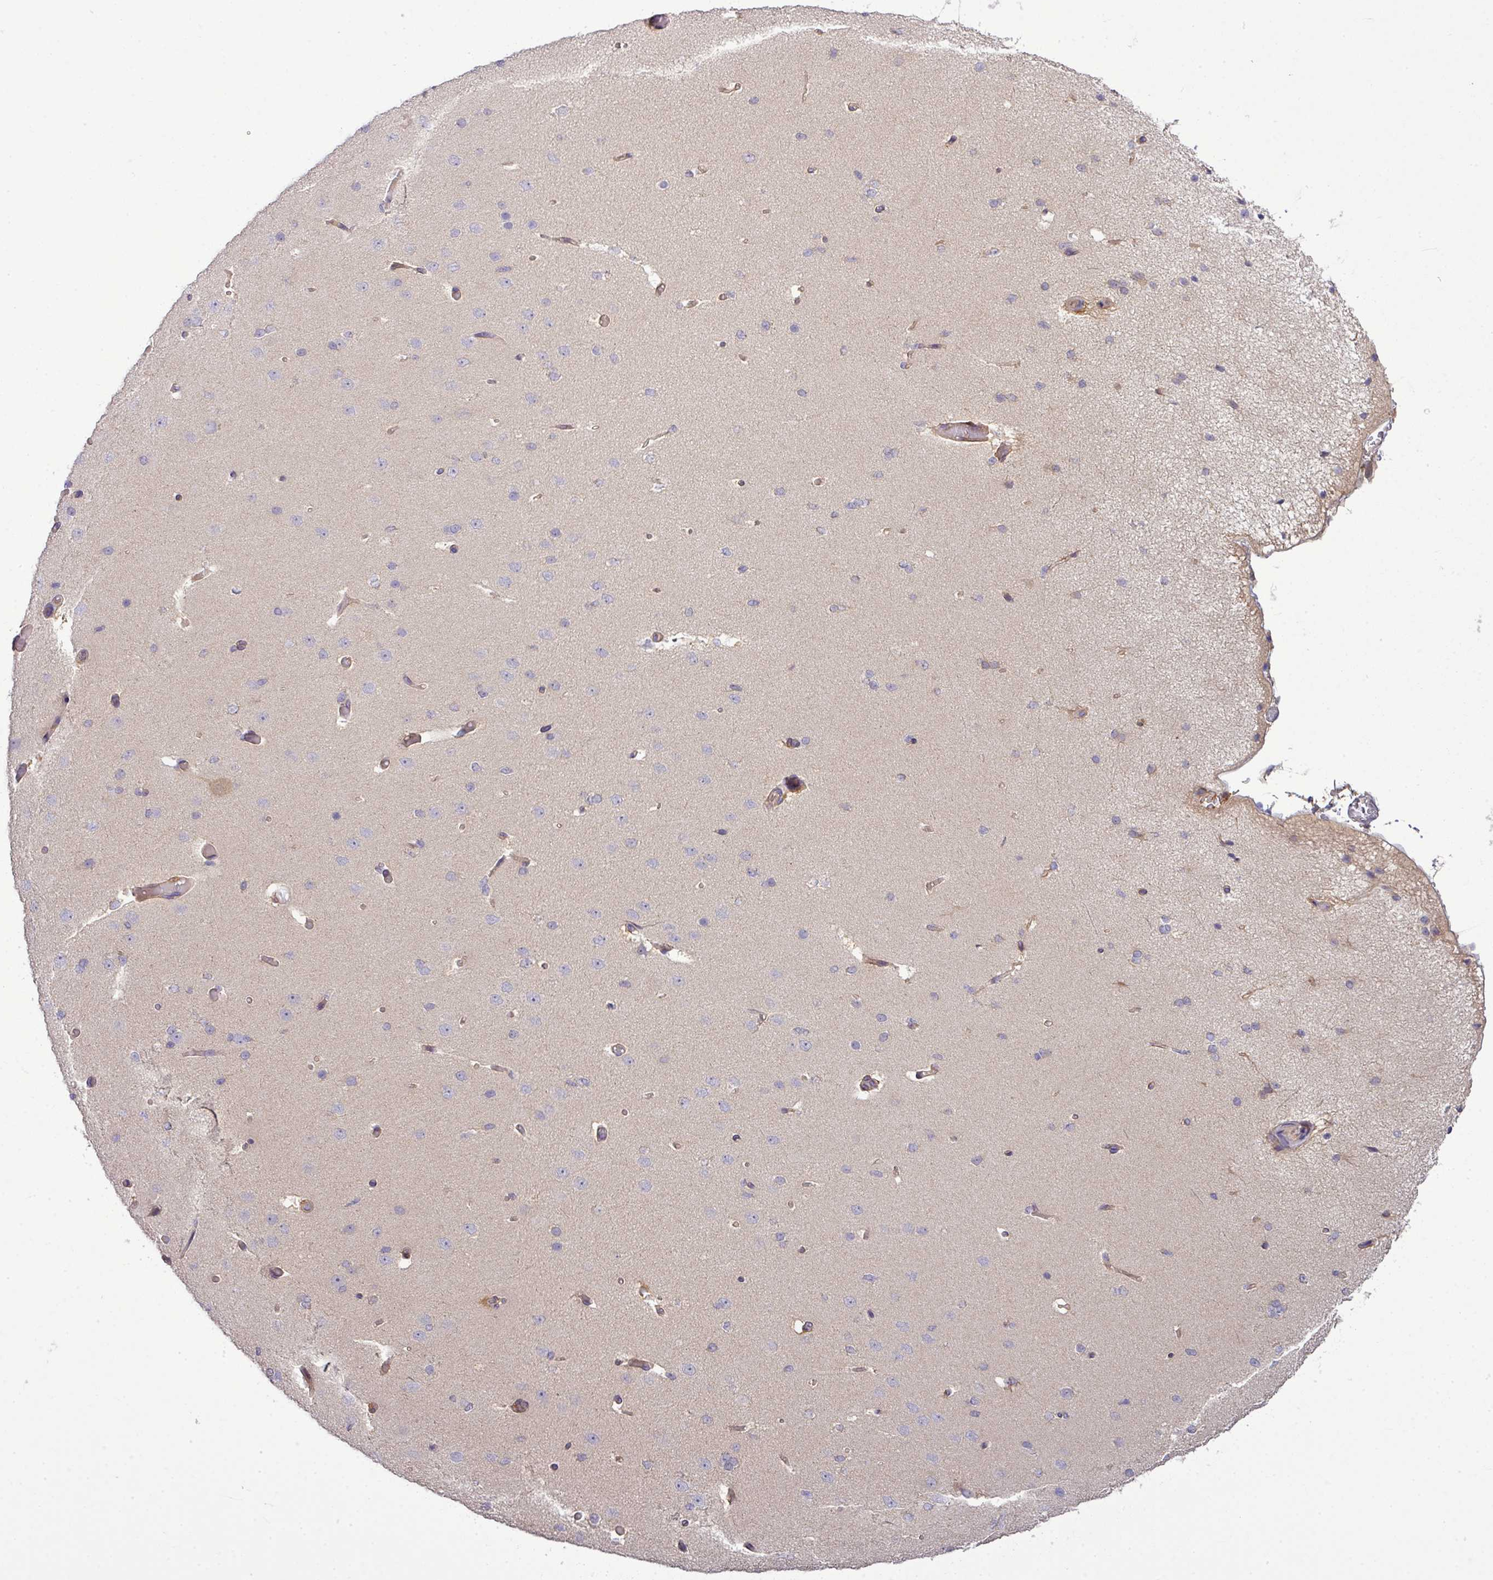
{"staining": {"intensity": "moderate", "quantity": "25%-75%", "location": "cytoplasmic/membranous"}, "tissue": "cerebral cortex", "cell_type": "Endothelial cells", "image_type": "normal", "snomed": [{"axis": "morphology", "description": "Normal tissue, NOS"}, {"axis": "morphology", "description": "Inflammation, NOS"}, {"axis": "topography", "description": "Cerebral cortex"}], "caption": "This photomicrograph reveals benign cerebral cortex stained with immunohistochemistry (IHC) to label a protein in brown. The cytoplasmic/membranous of endothelial cells show moderate positivity for the protein. Nuclei are counter-stained blue.", "gene": "STAT5A", "patient": {"sex": "male", "age": 6}}